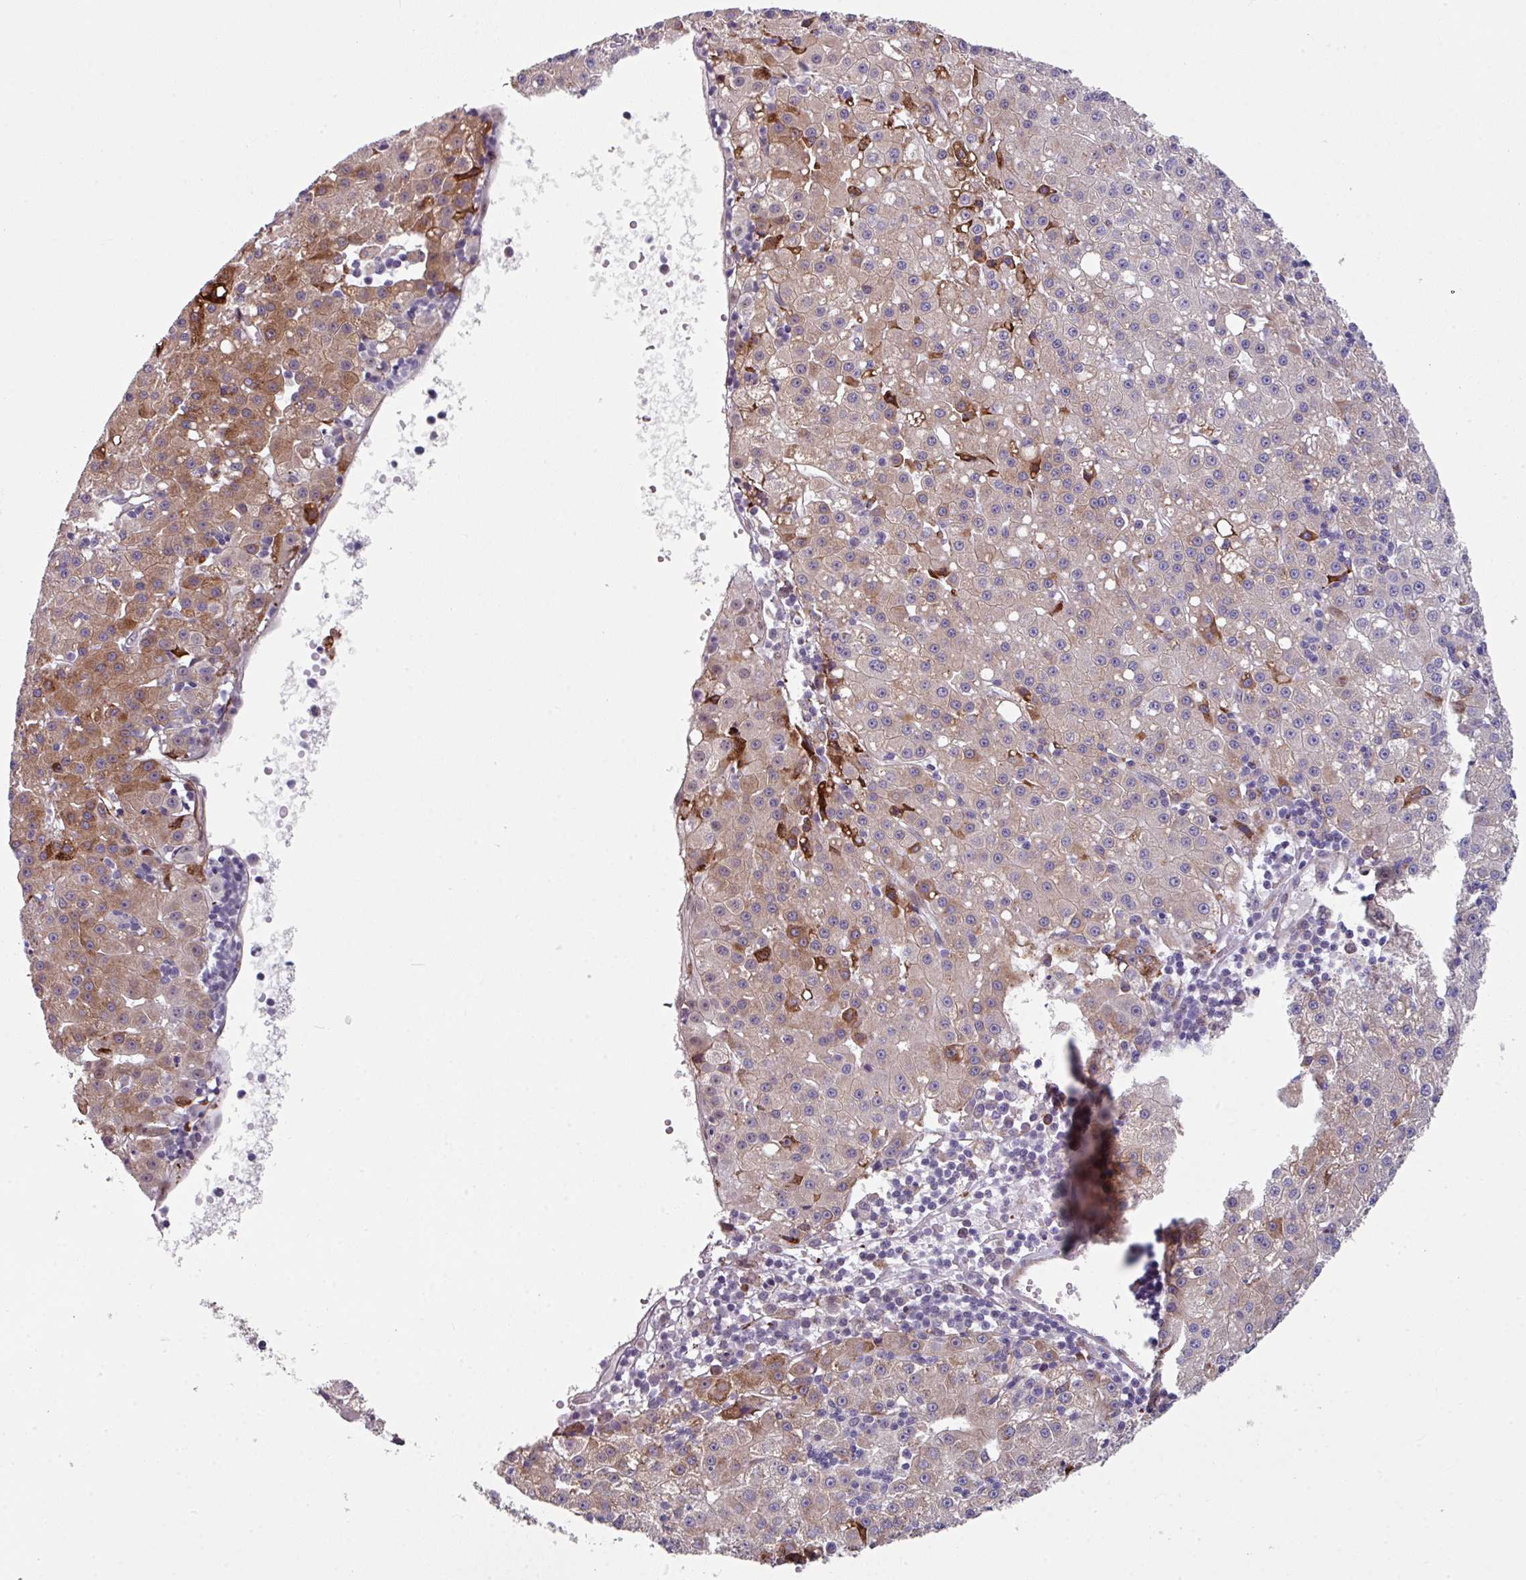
{"staining": {"intensity": "moderate", "quantity": "25%-75%", "location": "cytoplasmic/membranous"}, "tissue": "liver cancer", "cell_type": "Tumor cells", "image_type": "cancer", "snomed": [{"axis": "morphology", "description": "Carcinoma, Hepatocellular, NOS"}, {"axis": "topography", "description": "Liver"}], "caption": "A photomicrograph of liver cancer stained for a protein displays moderate cytoplasmic/membranous brown staining in tumor cells.", "gene": "BMS1", "patient": {"sex": "male", "age": 76}}